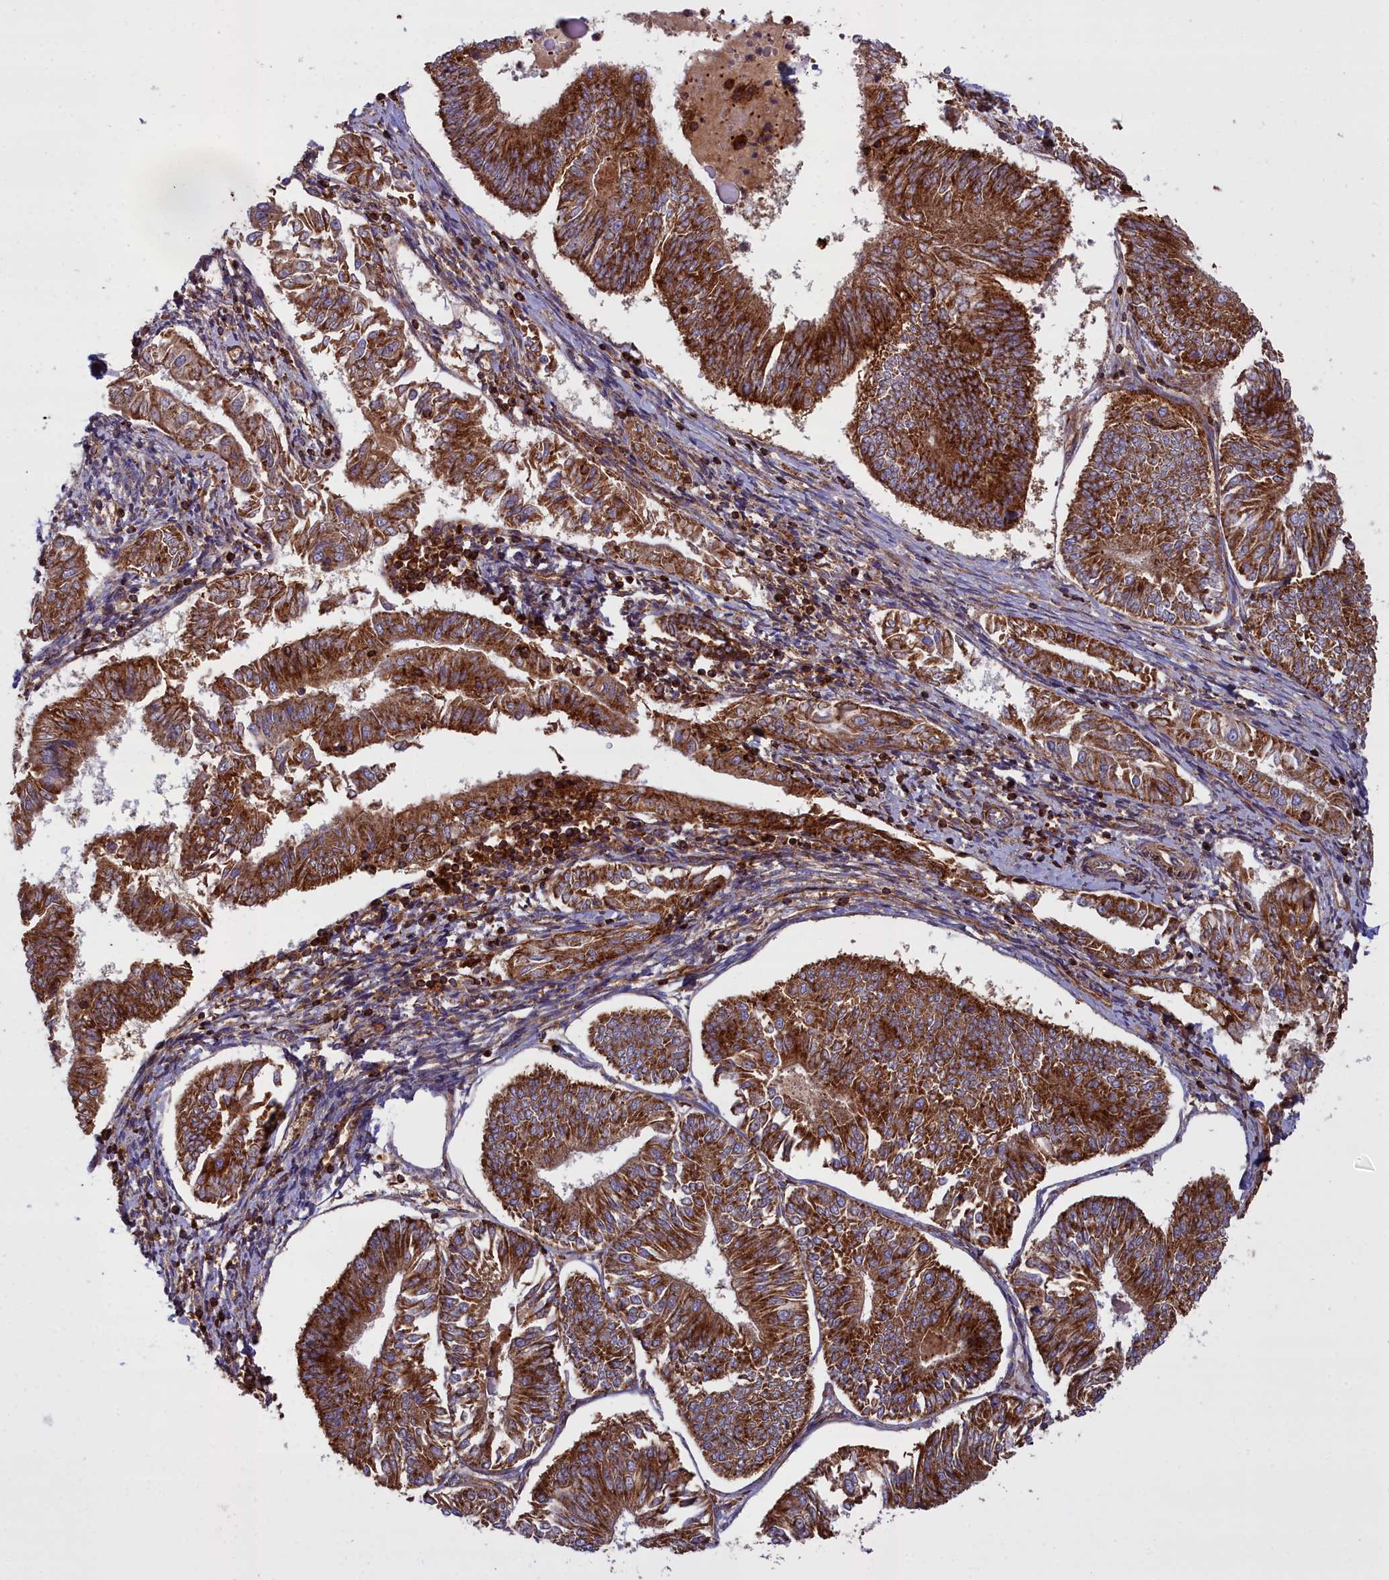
{"staining": {"intensity": "strong", "quantity": ">75%", "location": "cytoplasmic/membranous"}, "tissue": "endometrial cancer", "cell_type": "Tumor cells", "image_type": "cancer", "snomed": [{"axis": "morphology", "description": "Adenocarcinoma, NOS"}, {"axis": "topography", "description": "Endometrium"}], "caption": "An image of human endometrial cancer (adenocarcinoma) stained for a protein exhibits strong cytoplasmic/membranous brown staining in tumor cells.", "gene": "LNPEP", "patient": {"sex": "female", "age": 58}}